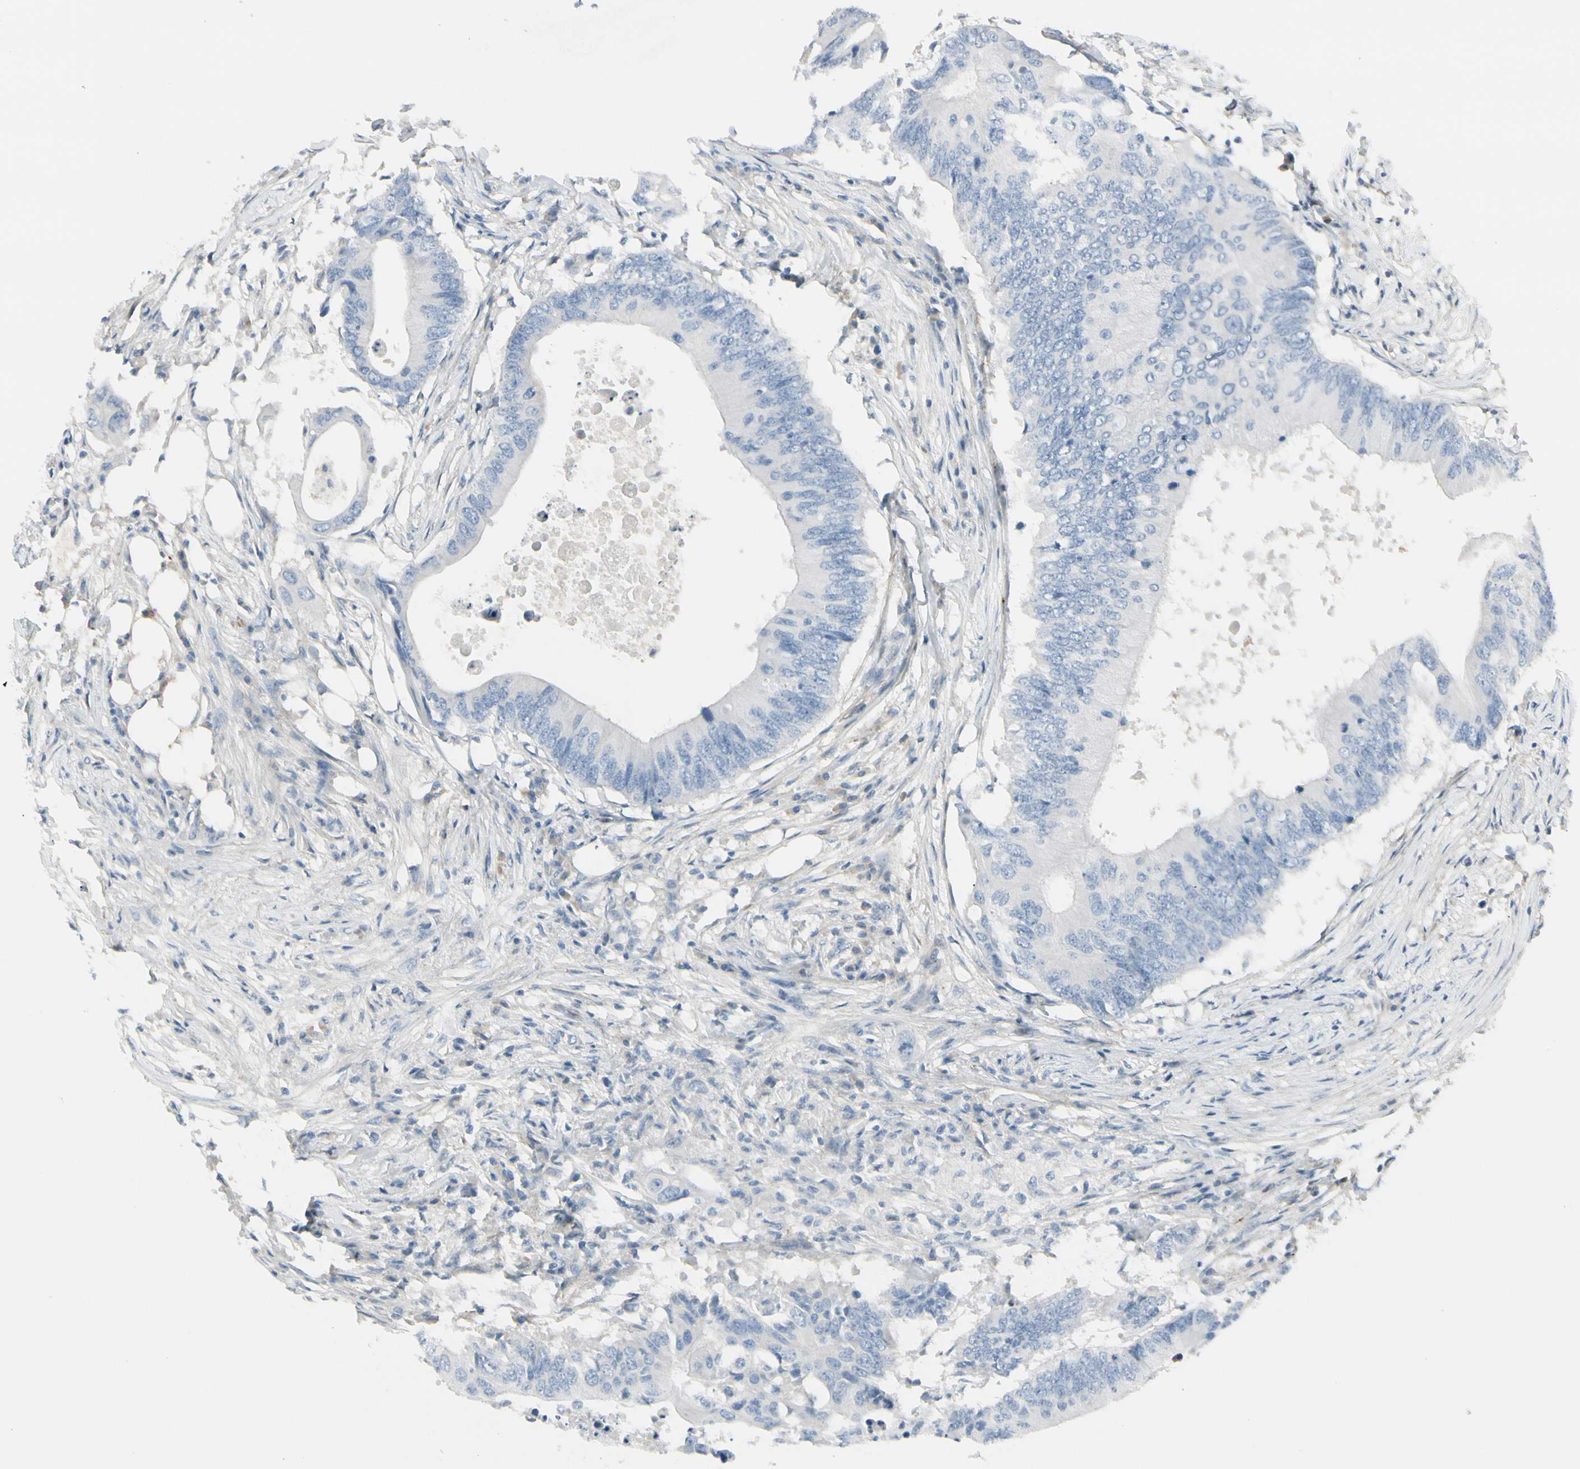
{"staining": {"intensity": "negative", "quantity": "none", "location": "none"}, "tissue": "colorectal cancer", "cell_type": "Tumor cells", "image_type": "cancer", "snomed": [{"axis": "morphology", "description": "Adenocarcinoma, NOS"}, {"axis": "topography", "description": "Colon"}], "caption": "Photomicrograph shows no protein positivity in tumor cells of adenocarcinoma (colorectal) tissue.", "gene": "CACNA2D1", "patient": {"sex": "male", "age": 71}}